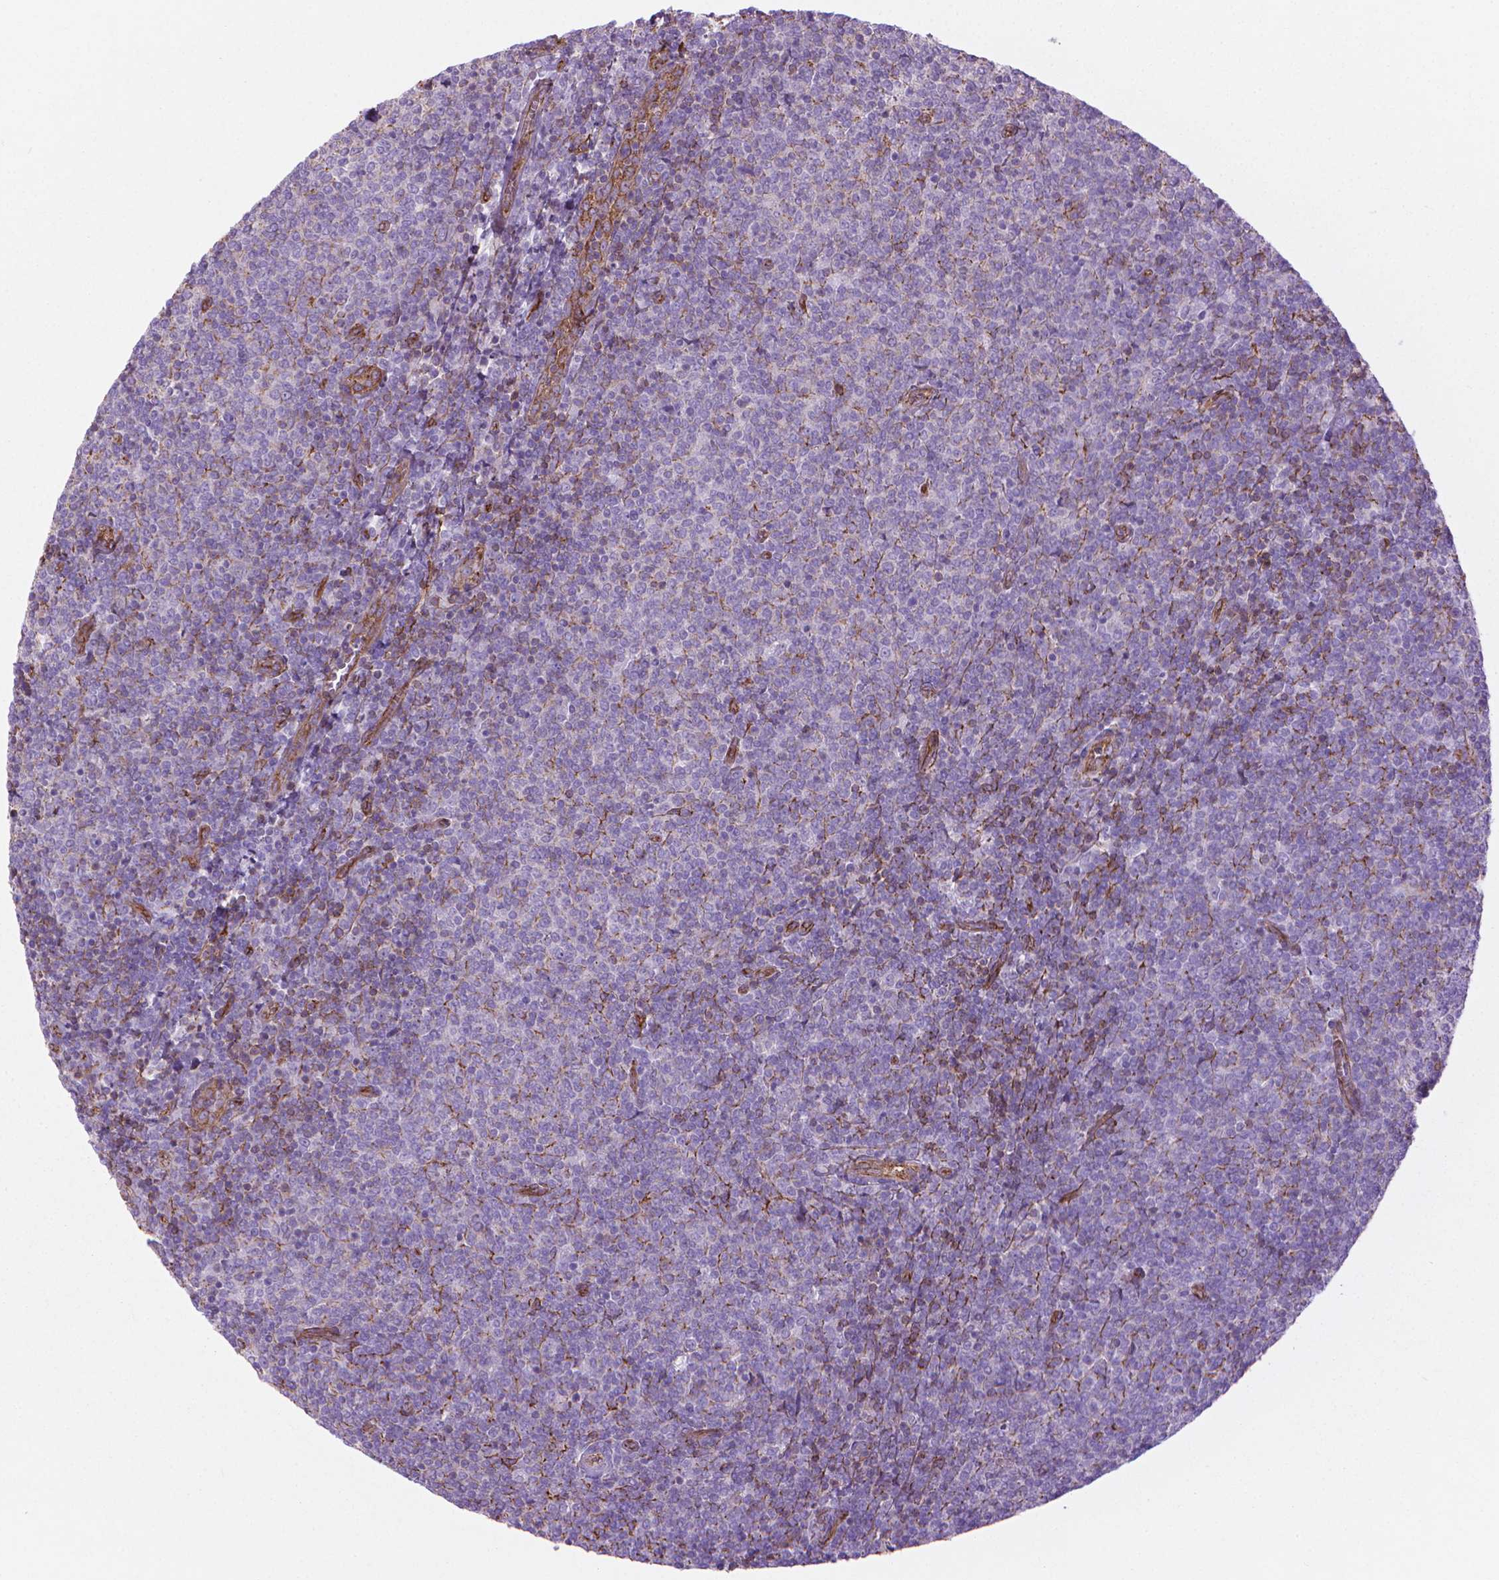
{"staining": {"intensity": "negative", "quantity": "none", "location": "none"}, "tissue": "lymphoma", "cell_type": "Tumor cells", "image_type": "cancer", "snomed": [{"axis": "morphology", "description": "Malignant lymphoma, non-Hodgkin's type, Low grade"}, {"axis": "topography", "description": "Lymph node"}], "caption": "Malignant lymphoma, non-Hodgkin's type (low-grade) was stained to show a protein in brown. There is no significant expression in tumor cells.", "gene": "TENT5A", "patient": {"sex": "male", "age": 52}}